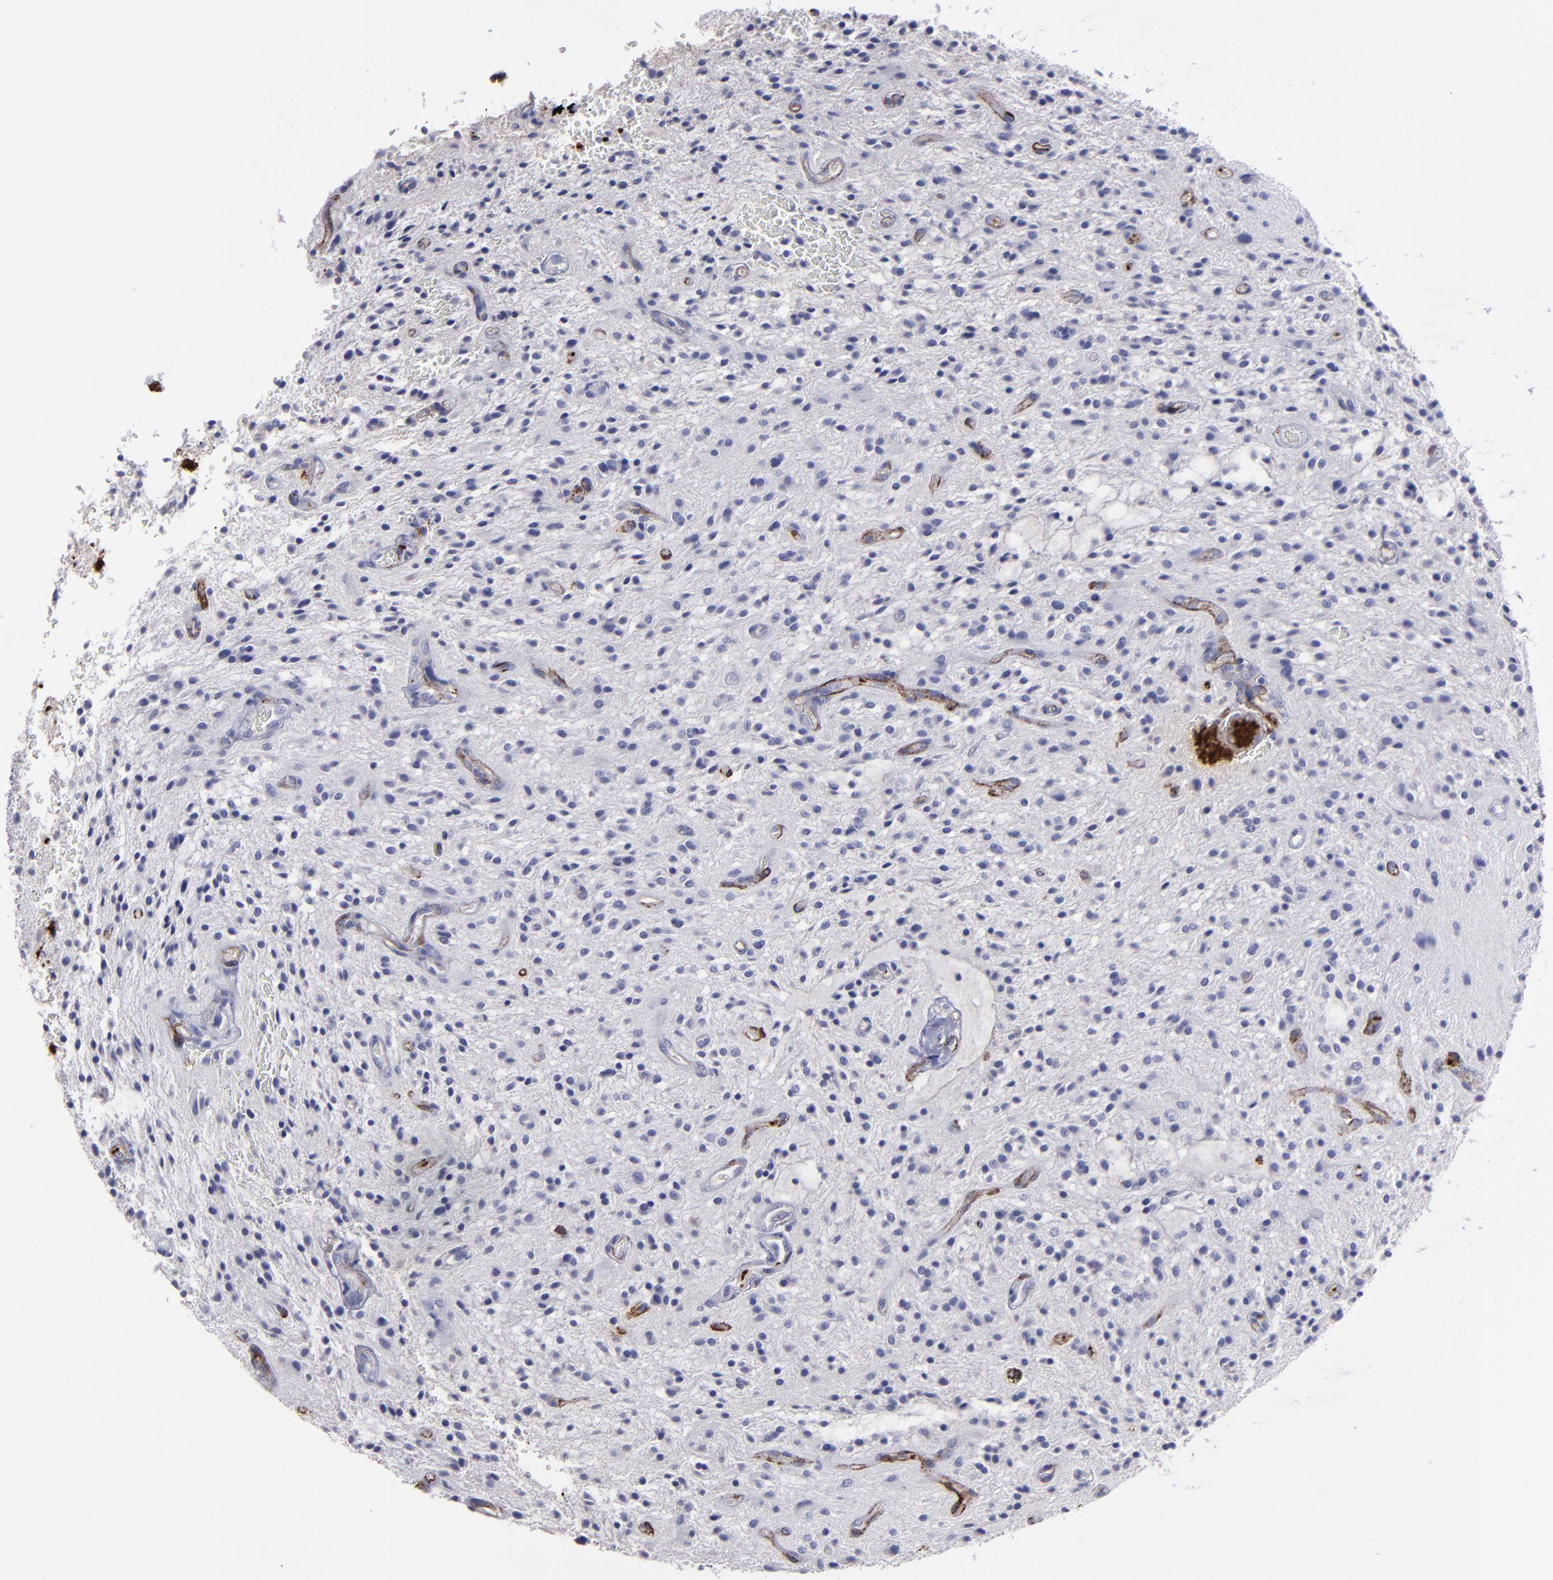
{"staining": {"intensity": "negative", "quantity": "none", "location": "none"}, "tissue": "glioma", "cell_type": "Tumor cells", "image_type": "cancer", "snomed": [{"axis": "morphology", "description": "Glioma, malignant, NOS"}, {"axis": "topography", "description": "Cerebellum"}], "caption": "Malignant glioma was stained to show a protein in brown. There is no significant staining in tumor cells.", "gene": "CD36", "patient": {"sex": "female", "age": 10}}